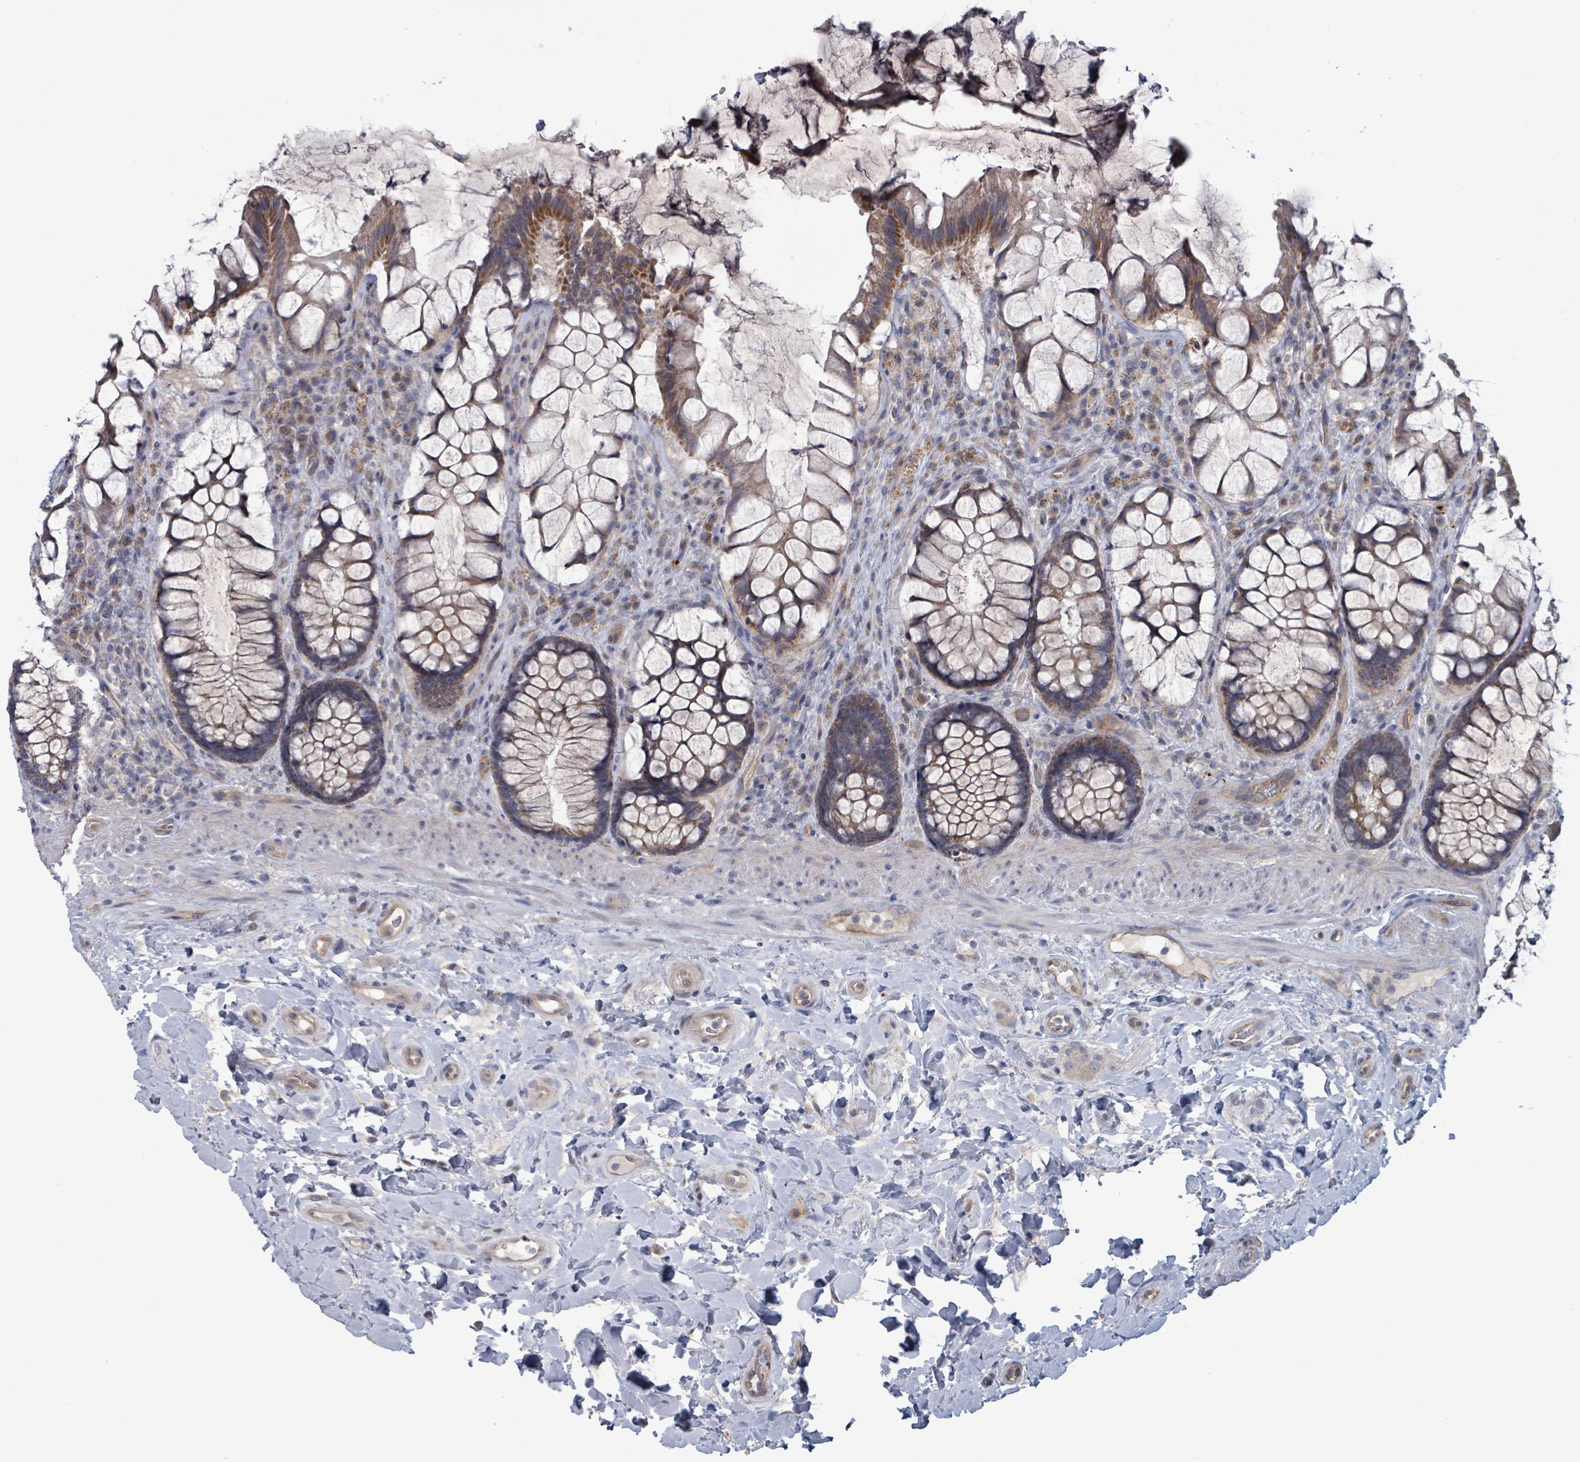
{"staining": {"intensity": "moderate", "quantity": ">75%", "location": "cytoplasmic/membranous"}, "tissue": "rectum", "cell_type": "Glandular cells", "image_type": "normal", "snomed": [{"axis": "morphology", "description": "Normal tissue, NOS"}, {"axis": "topography", "description": "Rectum"}], "caption": "The immunohistochemical stain highlights moderate cytoplasmic/membranous expression in glandular cells of normal rectum. (DAB IHC, brown staining for protein, blue staining for nuclei).", "gene": "FKBP1A", "patient": {"sex": "female", "age": 58}}